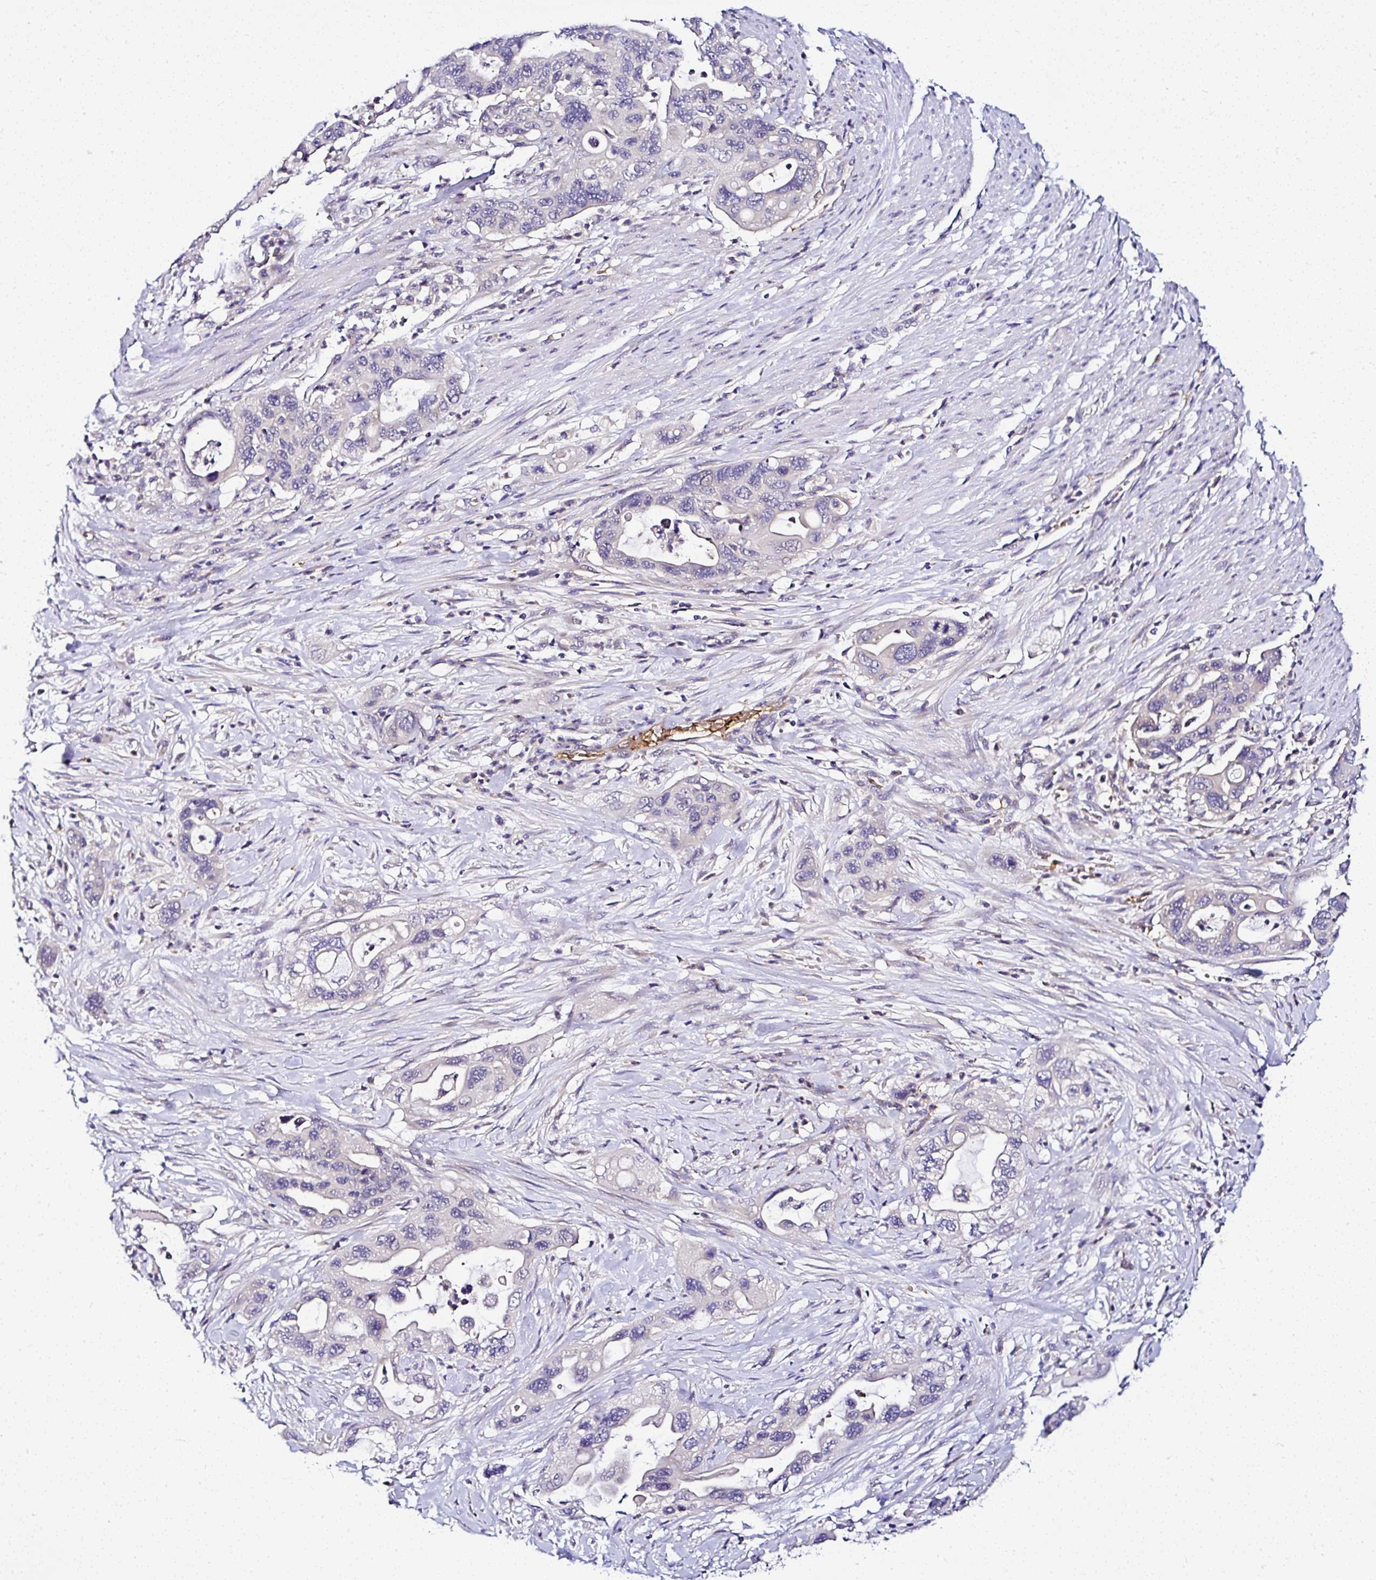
{"staining": {"intensity": "negative", "quantity": "none", "location": "none"}, "tissue": "pancreatic cancer", "cell_type": "Tumor cells", "image_type": "cancer", "snomed": [{"axis": "morphology", "description": "Adenocarcinoma, NOS"}, {"axis": "topography", "description": "Pancreas"}], "caption": "There is no significant expression in tumor cells of pancreatic cancer (adenocarcinoma).", "gene": "DEPDC5", "patient": {"sex": "female", "age": 71}}